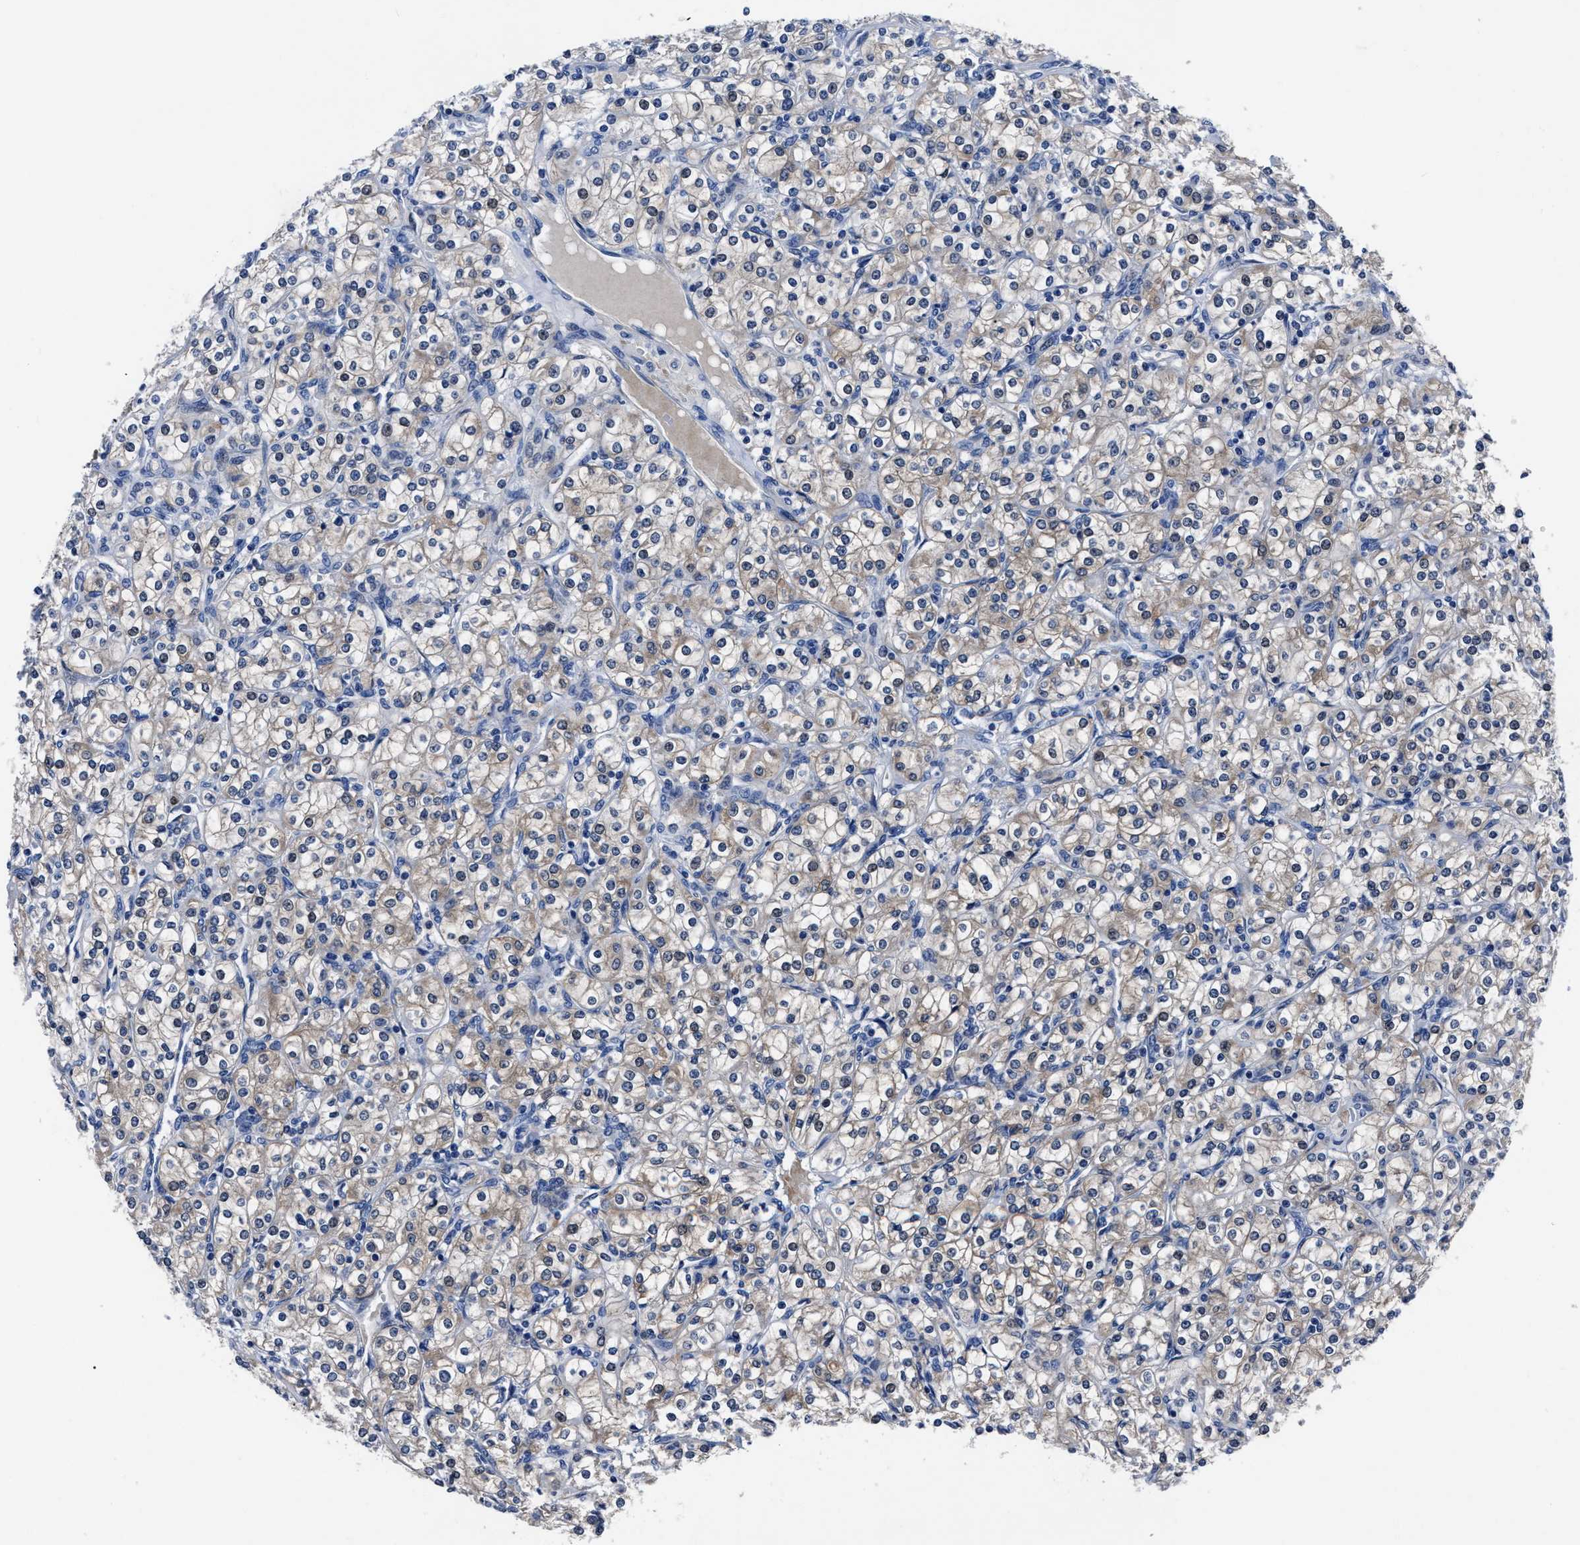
{"staining": {"intensity": "weak", "quantity": "<25%", "location": "cytoplasmic/membranous"}, "tissue": "renal cancer", "cell_type": "Tumor cells", "image_type": "cancer", "snomed": [{"axis": "morphology", "description": "Adenocarcinoma, NOS"}, {"axis": "topography", "description": "Kidney"}], "caption": "Immunohistochemical staining of renal adenocarcinoma shows no significant positivity in tumor cells.", "gene": "OR10G3", "patient": {"sex": "male", "age": 77}}